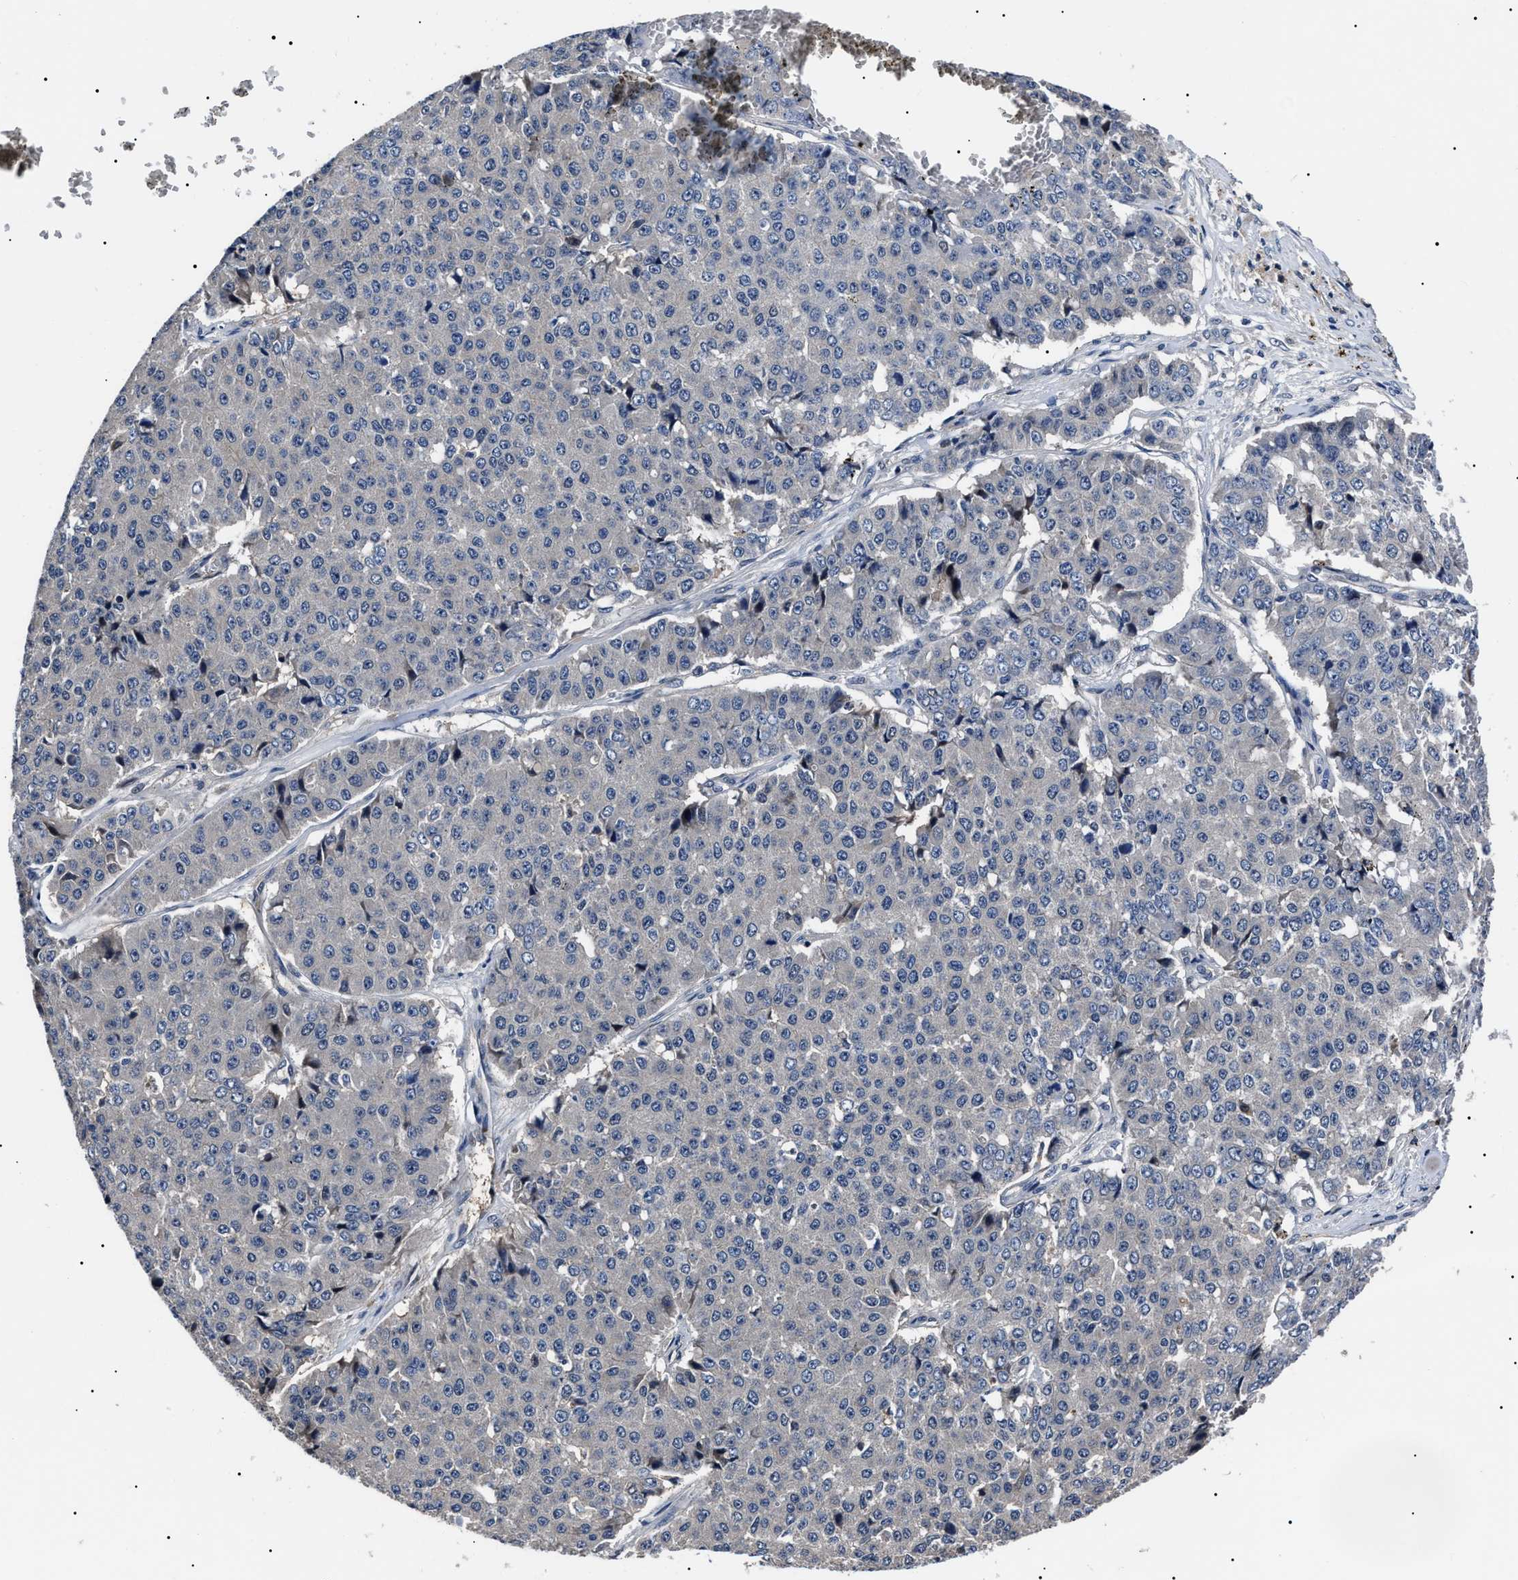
{"staining": {"intensity": "negative", "quantity": "none", "location": "none"}, "tissue": "pancreatic cancer", "cell_type": "Tumor cells", "image_type": "cancer", "snomed": [{"axis": "morphology", "description": "Adenocarcinoma, NOS"}, {"axis": "topography", "description": "Pancreas"}], "caption": "Immunohistochemical staining of human pancreatic adenocarcinoma reveals no significant positivity in tumor cells. (IHC, brightfield microscopy, high magnification).", "gene": "IFT81", "patient": {"sex": "male", "age": 50}}